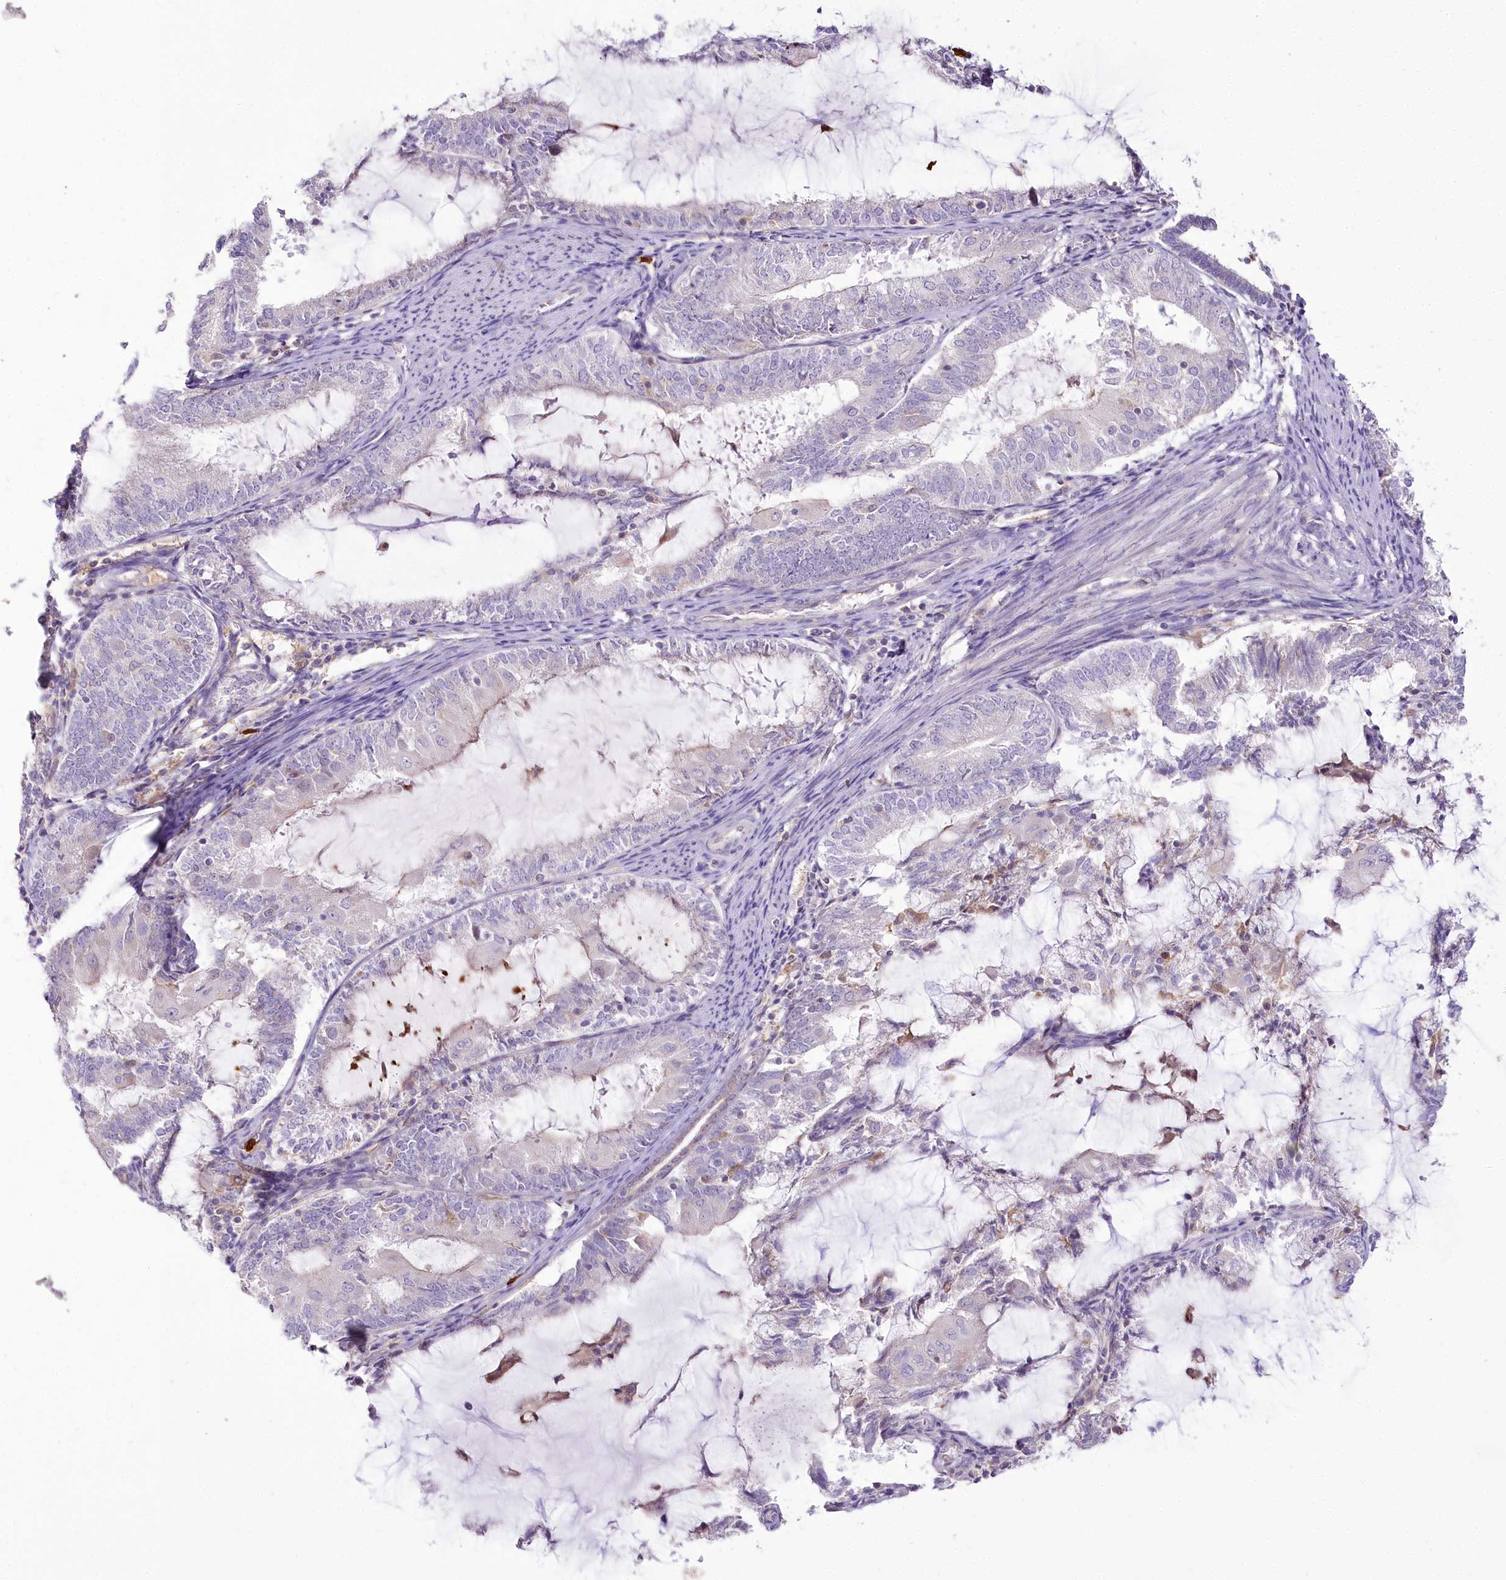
{"staining": {"intensity": "negative", "quantity": "none", "location": "none"}, "tissue": "endometrial cancer", "cell_type": "Tumor cells", "image_type": "cancer", "snomed": [{"axis": "morphology", "description": "Adenocarcinoma, NOS"}, {"axis": "topography", "description": "Endometrium"}], "caption": "Photomicrograph shows no significant protein positivity in tumor cells of adenocarcinoma (endometrial).", "gene": "DPYD", "patient": {"sex": "female", "age": 81}}